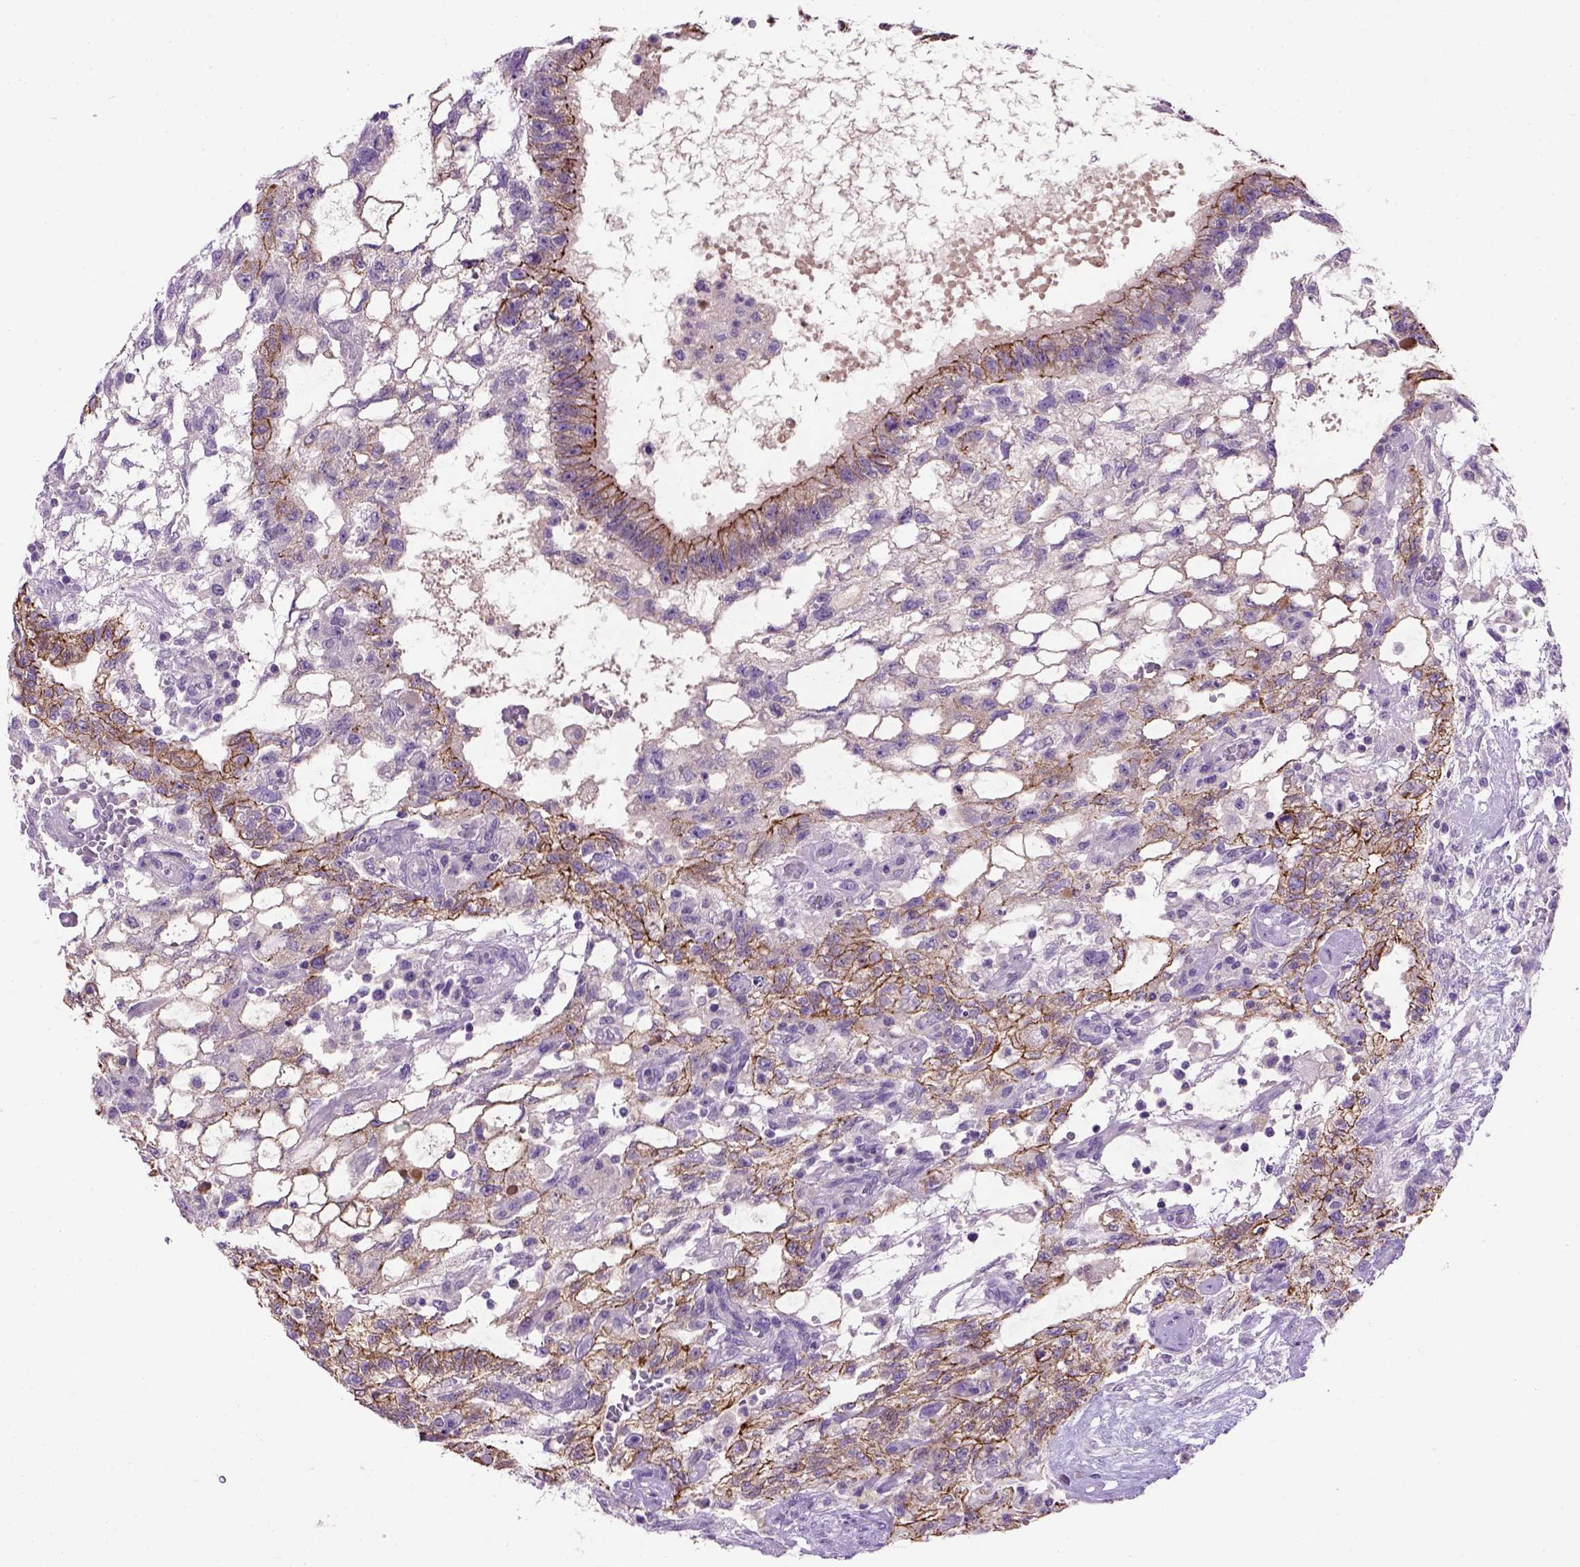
{"staining": {"intensity": "strong", "quantity": "25%-75%", "location": "cytoplasmic/membranous"}, "tissue": "testis cancer", "cell_type": "Tumor cells", "image_type": "cancer", "snomed": [{"axis": "morphology", "description": "Carcinoma, Embryonal, NOS"}, {"axis": "topography", "description": "Testis"}], "caption": "A micrograph of testis cancer (embryonal carcinoma) stained for a protein reveals strong cytoplasmic/membranous brown staining in tumor cells.", "gene": "CDH1", "patient": {"sex": "male", "age": 32}}